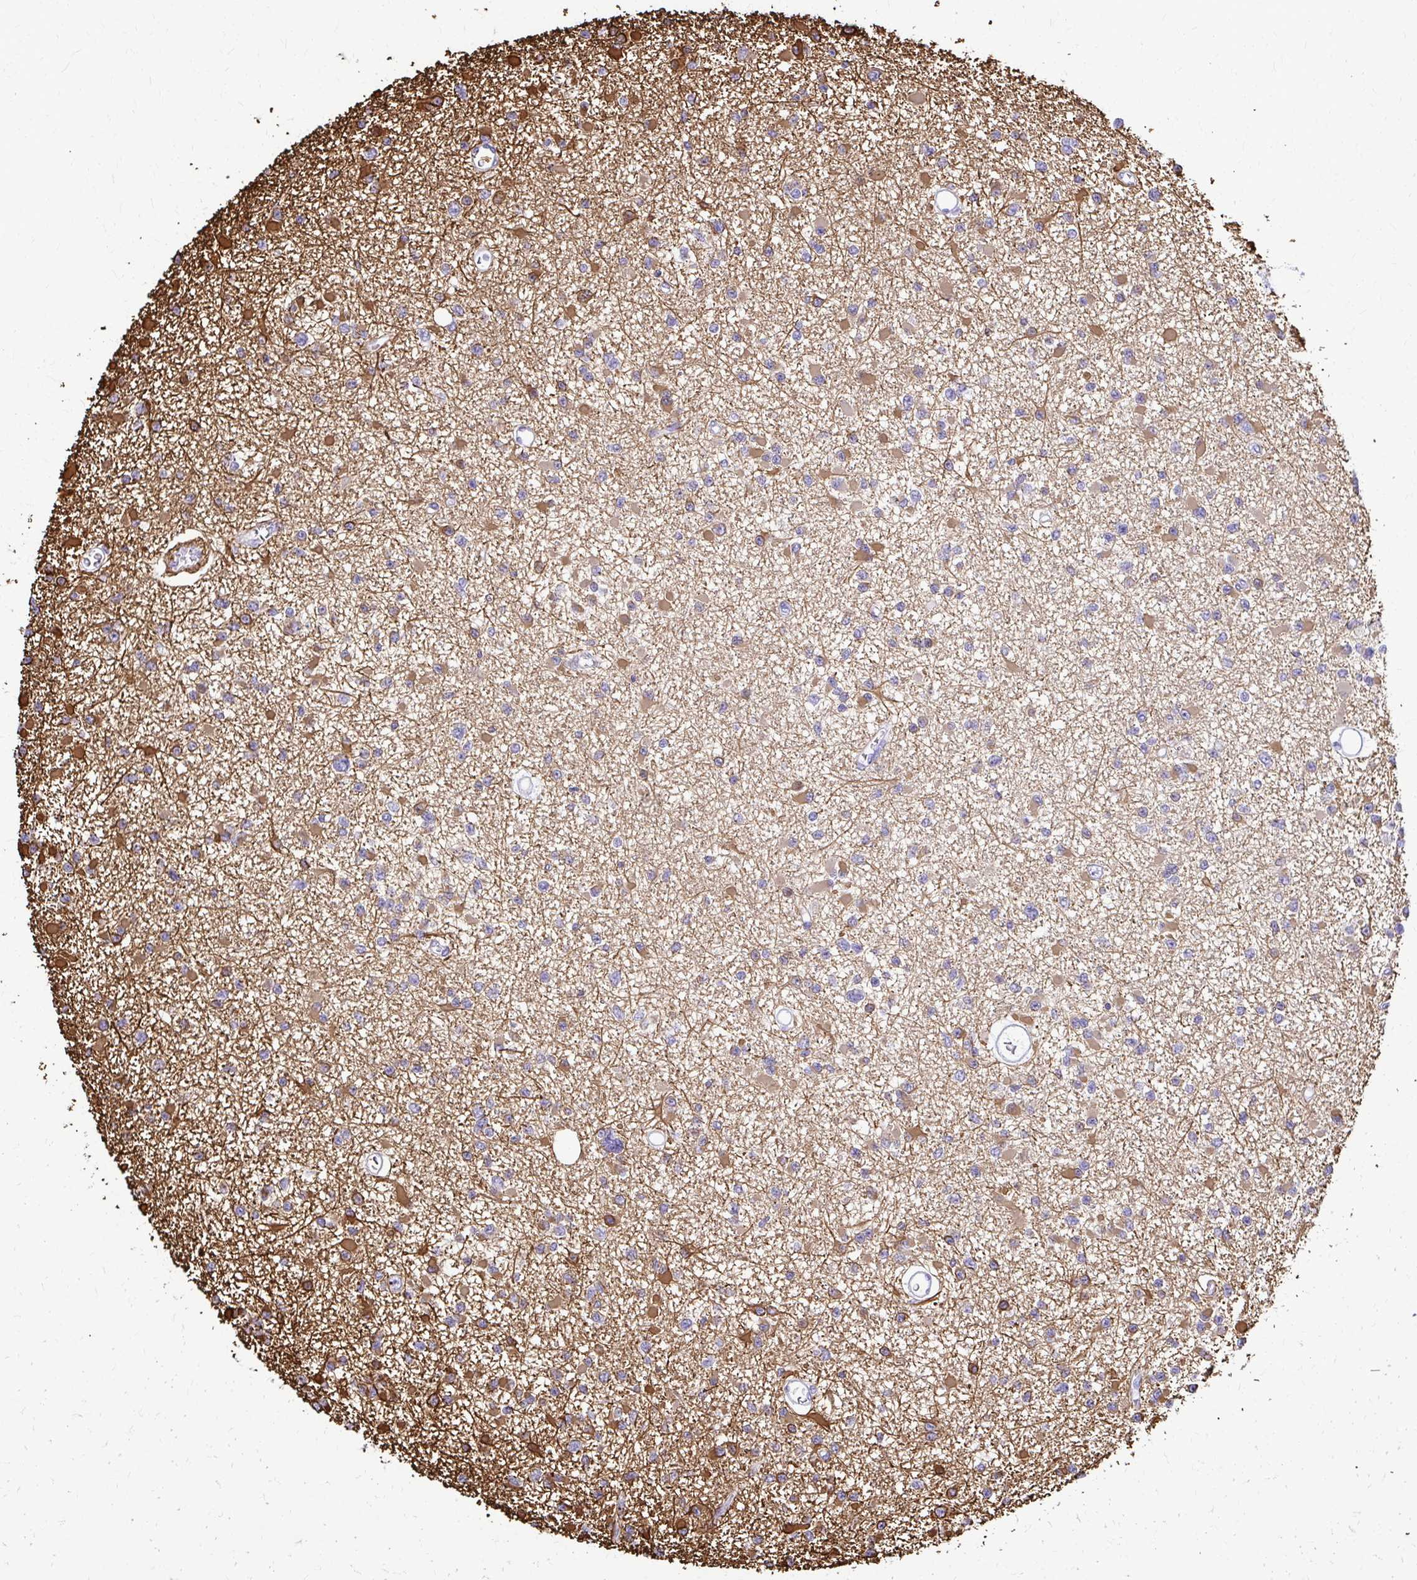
{"staining": {"intensity": "moderate", "quantity": "25%-75%", "location": "cytoplasmic/membranous"}, "tissue": "glioma", "cell_type": "Tumor cells", "image_type": "cancer", "snomed": [{"axis": "morphology", "description": "Glioma, malignant, Low grade"}, {"axis": "topography", "description": "Brain"}], "caption": "This is an image of immunohistochemistry staining of low-grade glioma (malignant), which shows moderate staining in the cytoplasmic/membranous of tumor cells.", "gene": "GFAP", "patient": {"sex": "female", "age": 22}}